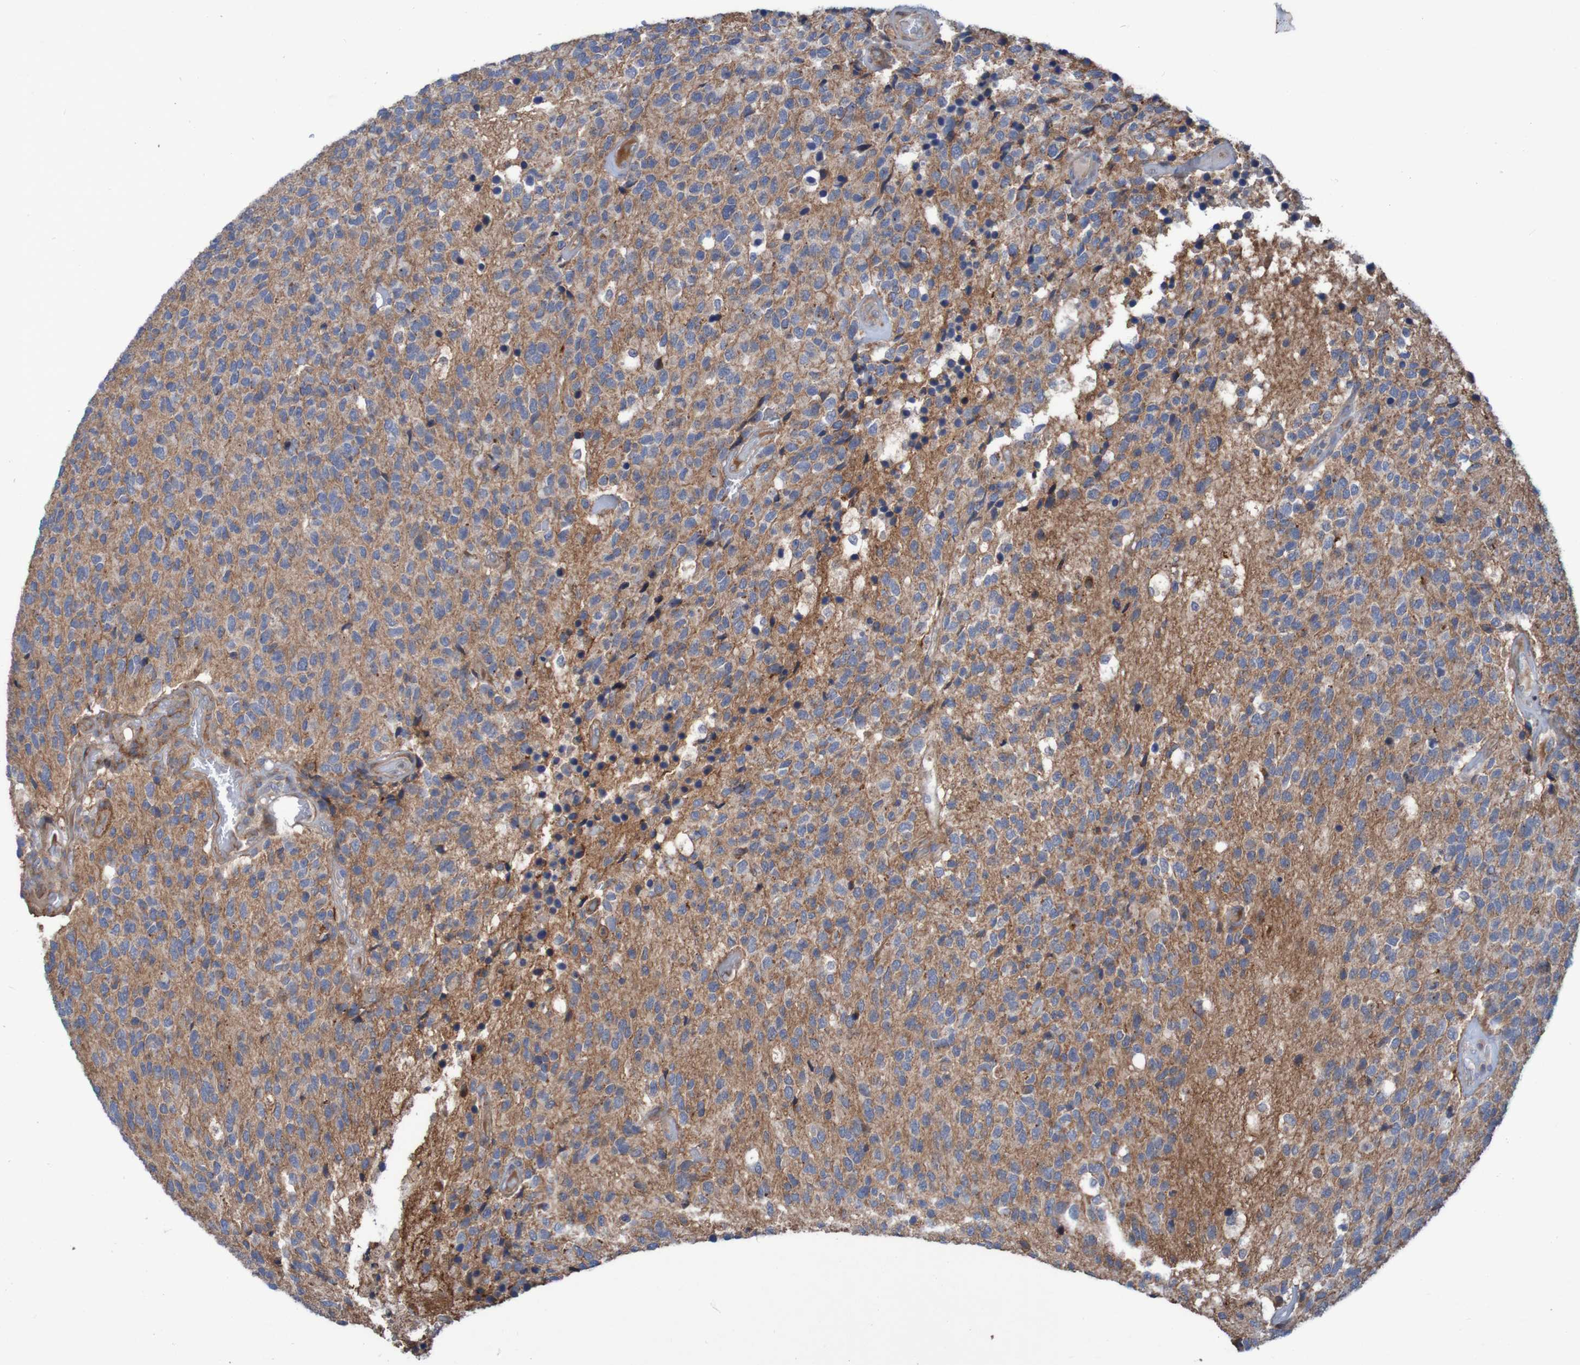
{"staining": {"intensity": "weak", "quantity": ">75%", "location": "cytoplasmic/membranous"}, "tissue": "glioma", "cell_type": "Tumor cells", "image_type": "cancer", "snomed": [{"axis": "morphology", "description": "Glioma, malignant, High grade"}, {"axis": "topography", "description": "pancreas cauda"}], "caption": "Malignant glioma (high-grade) stained with a brown dye reveals weak cytoplasmic/membranous positive expression in about >75% of tumor cells.", "gene": "PDGFB", "patient": {"sex": "male", "age": 60}}